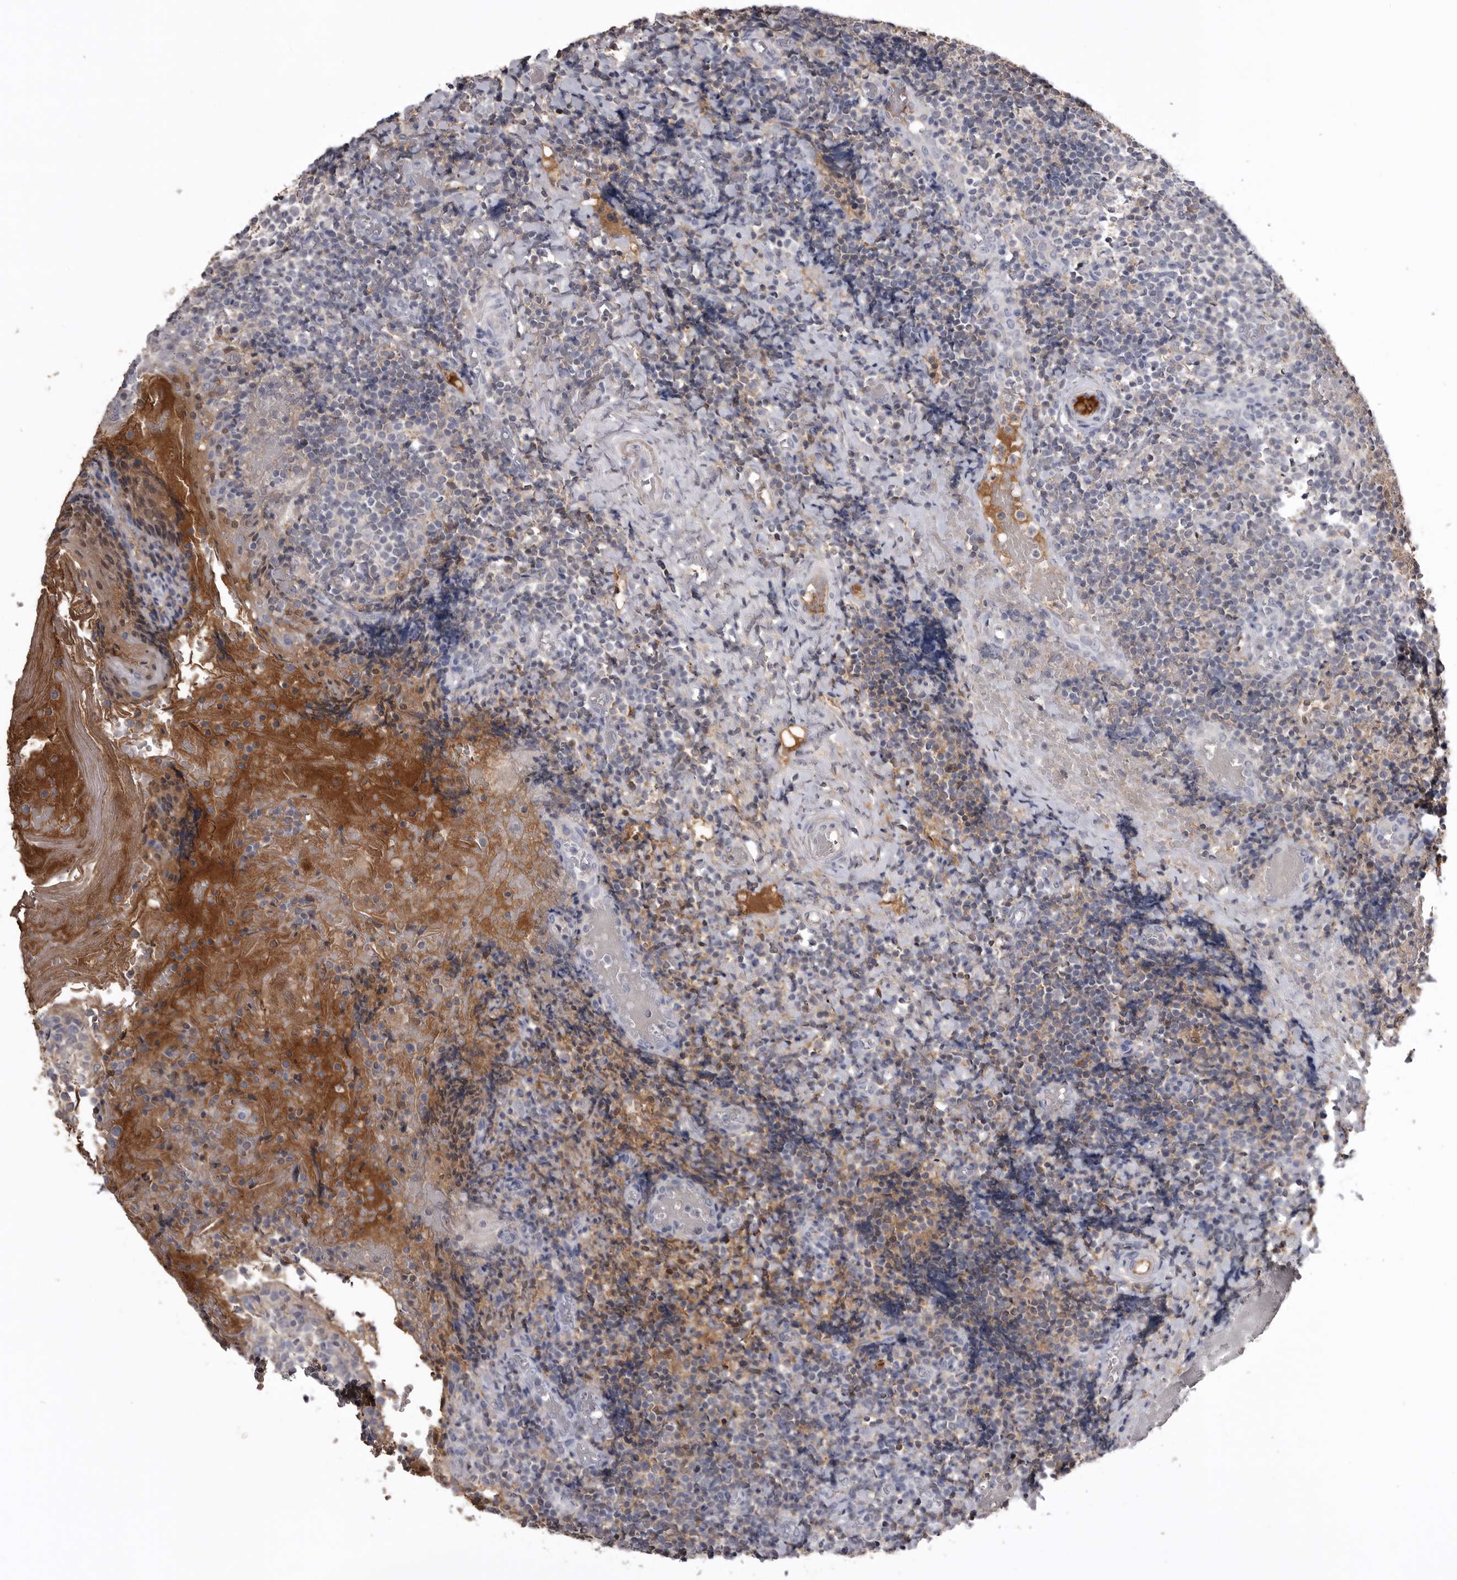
{"staining": {"intensity": "negative", "quantity": "none", "location": "none"}, "tissue": "tonsil", "cell_type": "Germinal center cells", "image_type": "normal", "snomed": [{"axis": "morphology", "description": "Normal tissue, NOS"}, {"axis": "topography", "description": "Tonsil"}], "caption": "Immunohistochemistry of benign tonsil displays no expression in germinal center cells.", "gene": "AHSG", "patient": {"sex": "female", "age": 19}}